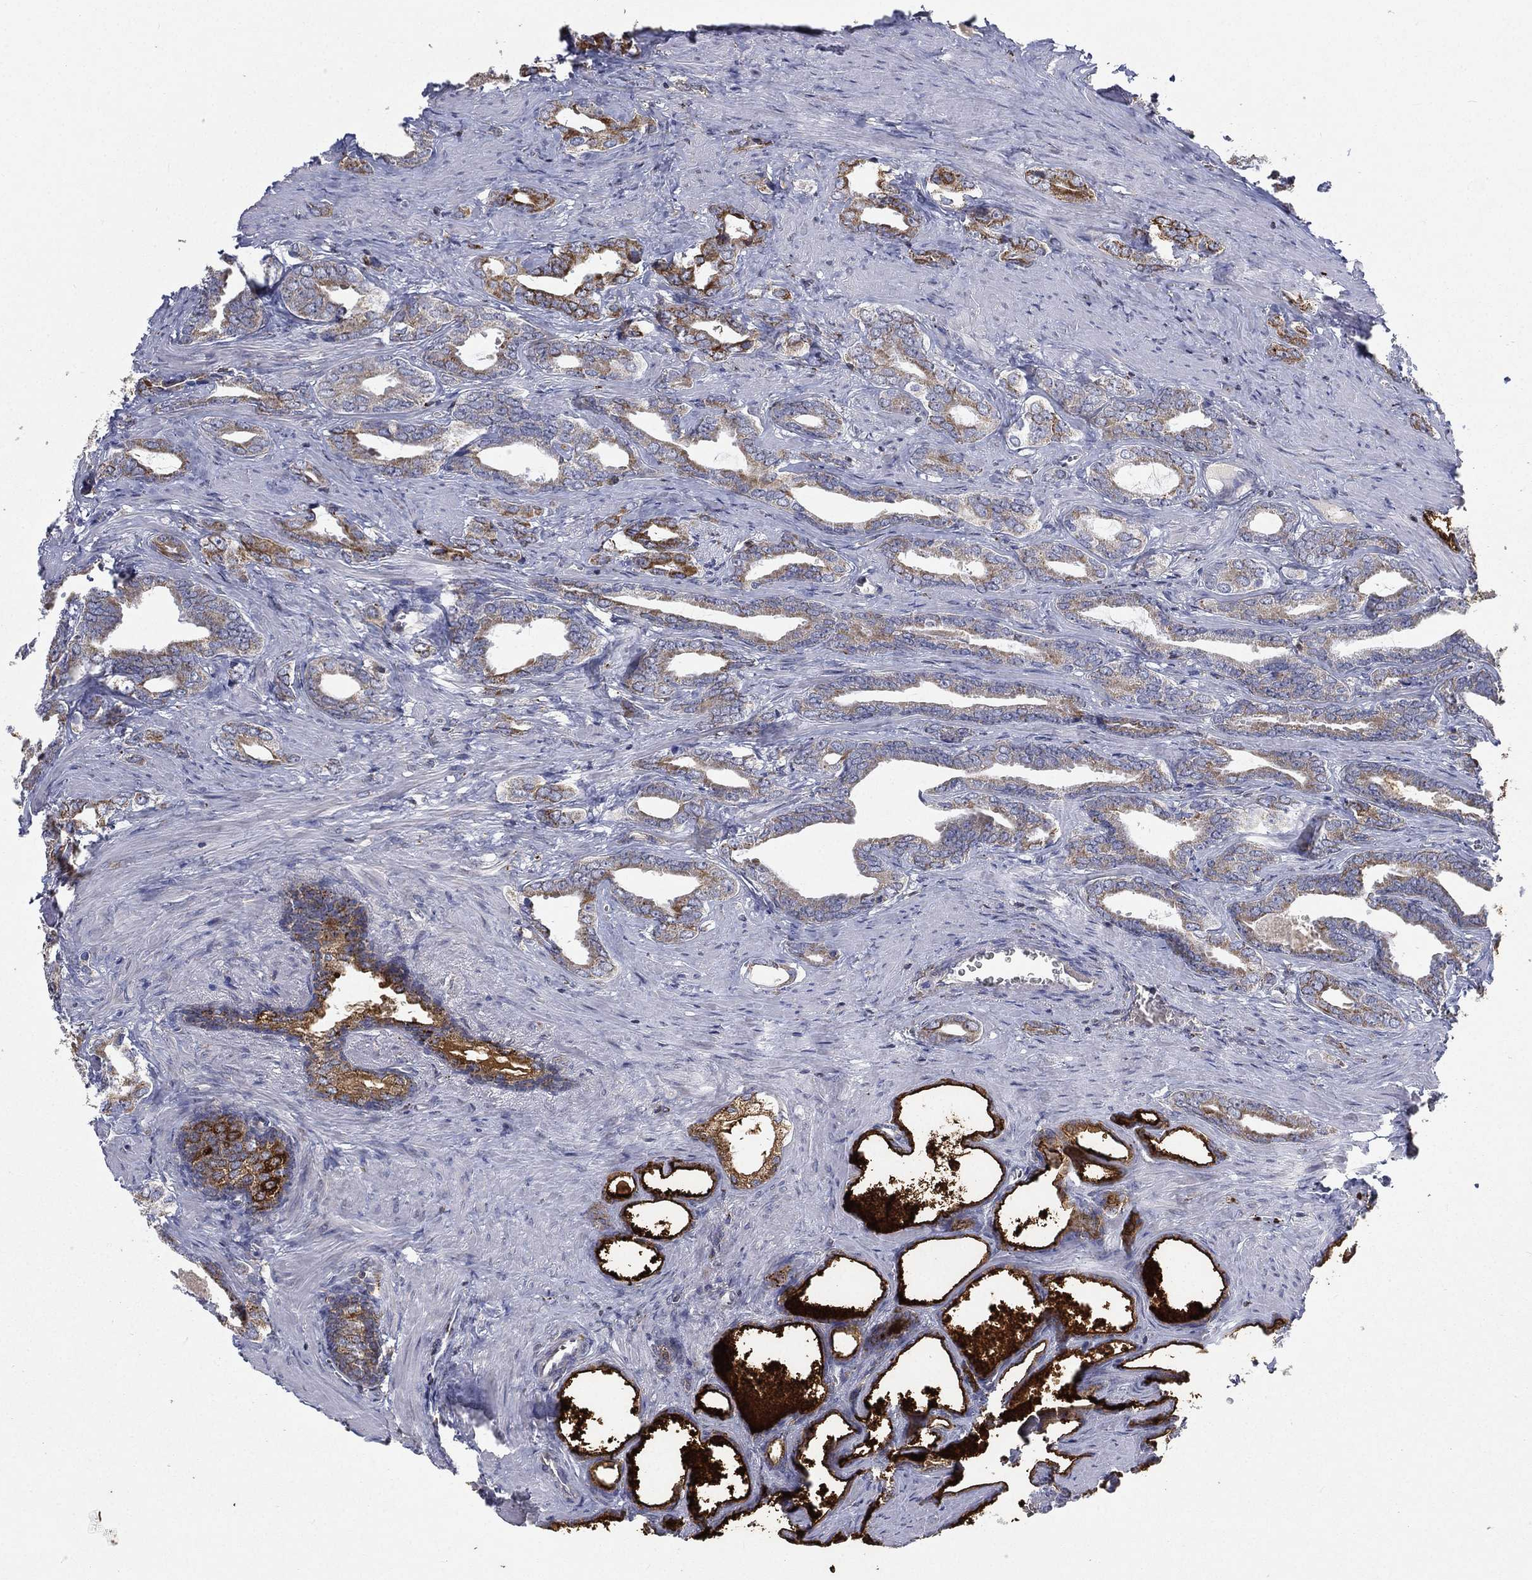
{"staining": {"intensity": "strong", "quantity": "25%-75%", "location": "cytoplasmic/membranous"}, "tissue": "prostate cancer", "cell_type": "Tumor cells", "image_type": "cancer", "snomed": [{"axis": "morphology", "description": "Adenocarcinoma, NOS"}, {"axis": "topography", "description": "Prostate"}], "caption": "An IHC photomicrograph of tumor tissue is shown. Protein staining in brown labels strong cytoplasmic/membranous positivity in prostate cancer within tumor cells. The staining is performed using DAB brown chromogen to label protein expression. The nuclei are counter-stained blue using hematoxylin.", "gene": "RIN3", "patient": {"sex": "male", "age": 66}}